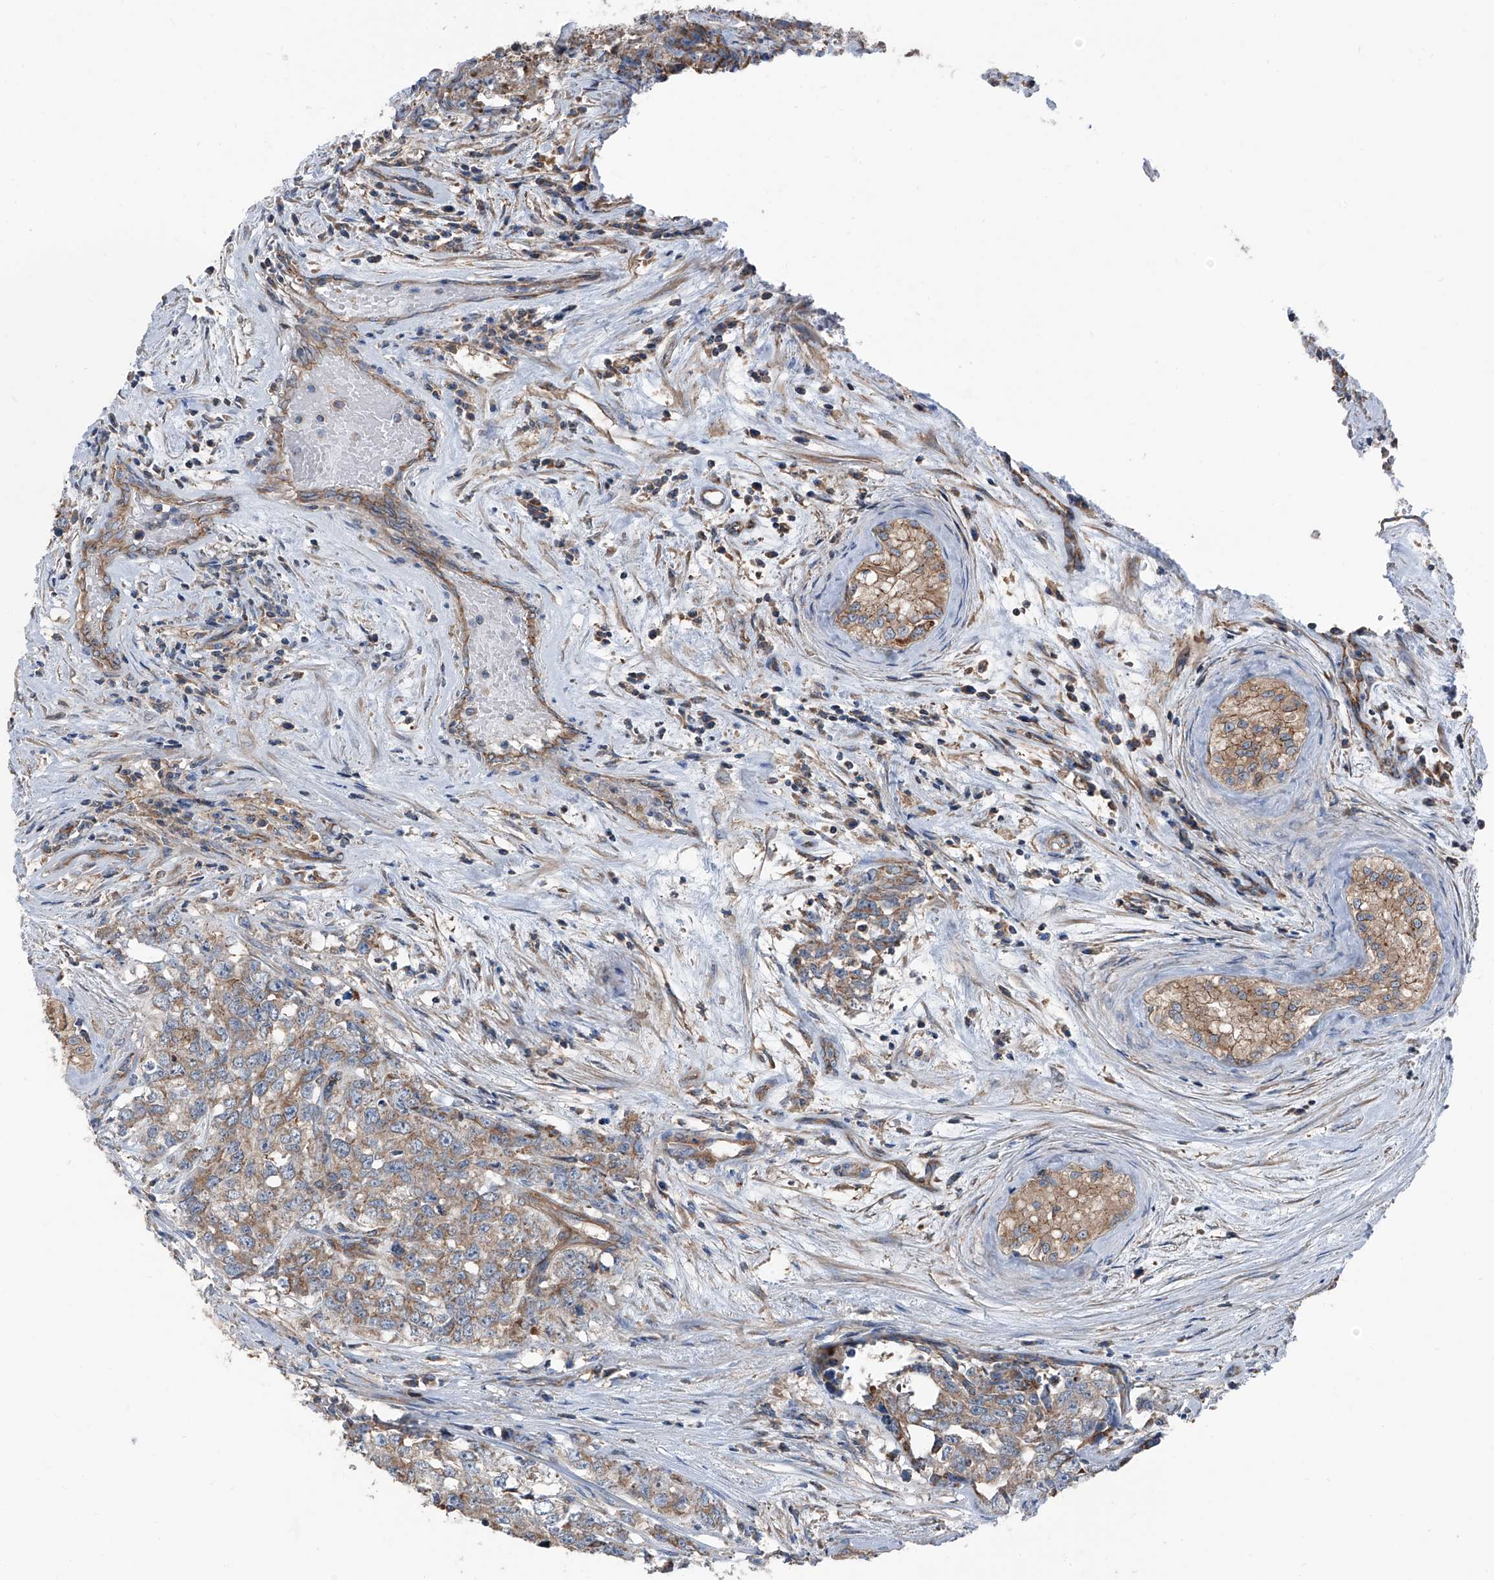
{"staining": {"intensity": "moderate", "quantity": ">75%", "location": "cytoplasmic/membranous"}, "tissue": "testis cancer", "cell_type": "Tumor cells", "image_type": "cancer", "snomed": [{"axis": "morphology", "description": "Carcinoma, Embryonal, NOS"}, {"axis": "topography", "description": "Testis"}], "caption": "Immunohistochemistry (IHC) histopathology image of testis cancer stained for a protein (brown), which displays medium levels of moderate cytoplasmic/membranous expression in about >75% of tumor cells.", "gene": "GPR142", "patient": {"sex": "male", "age": 28}}